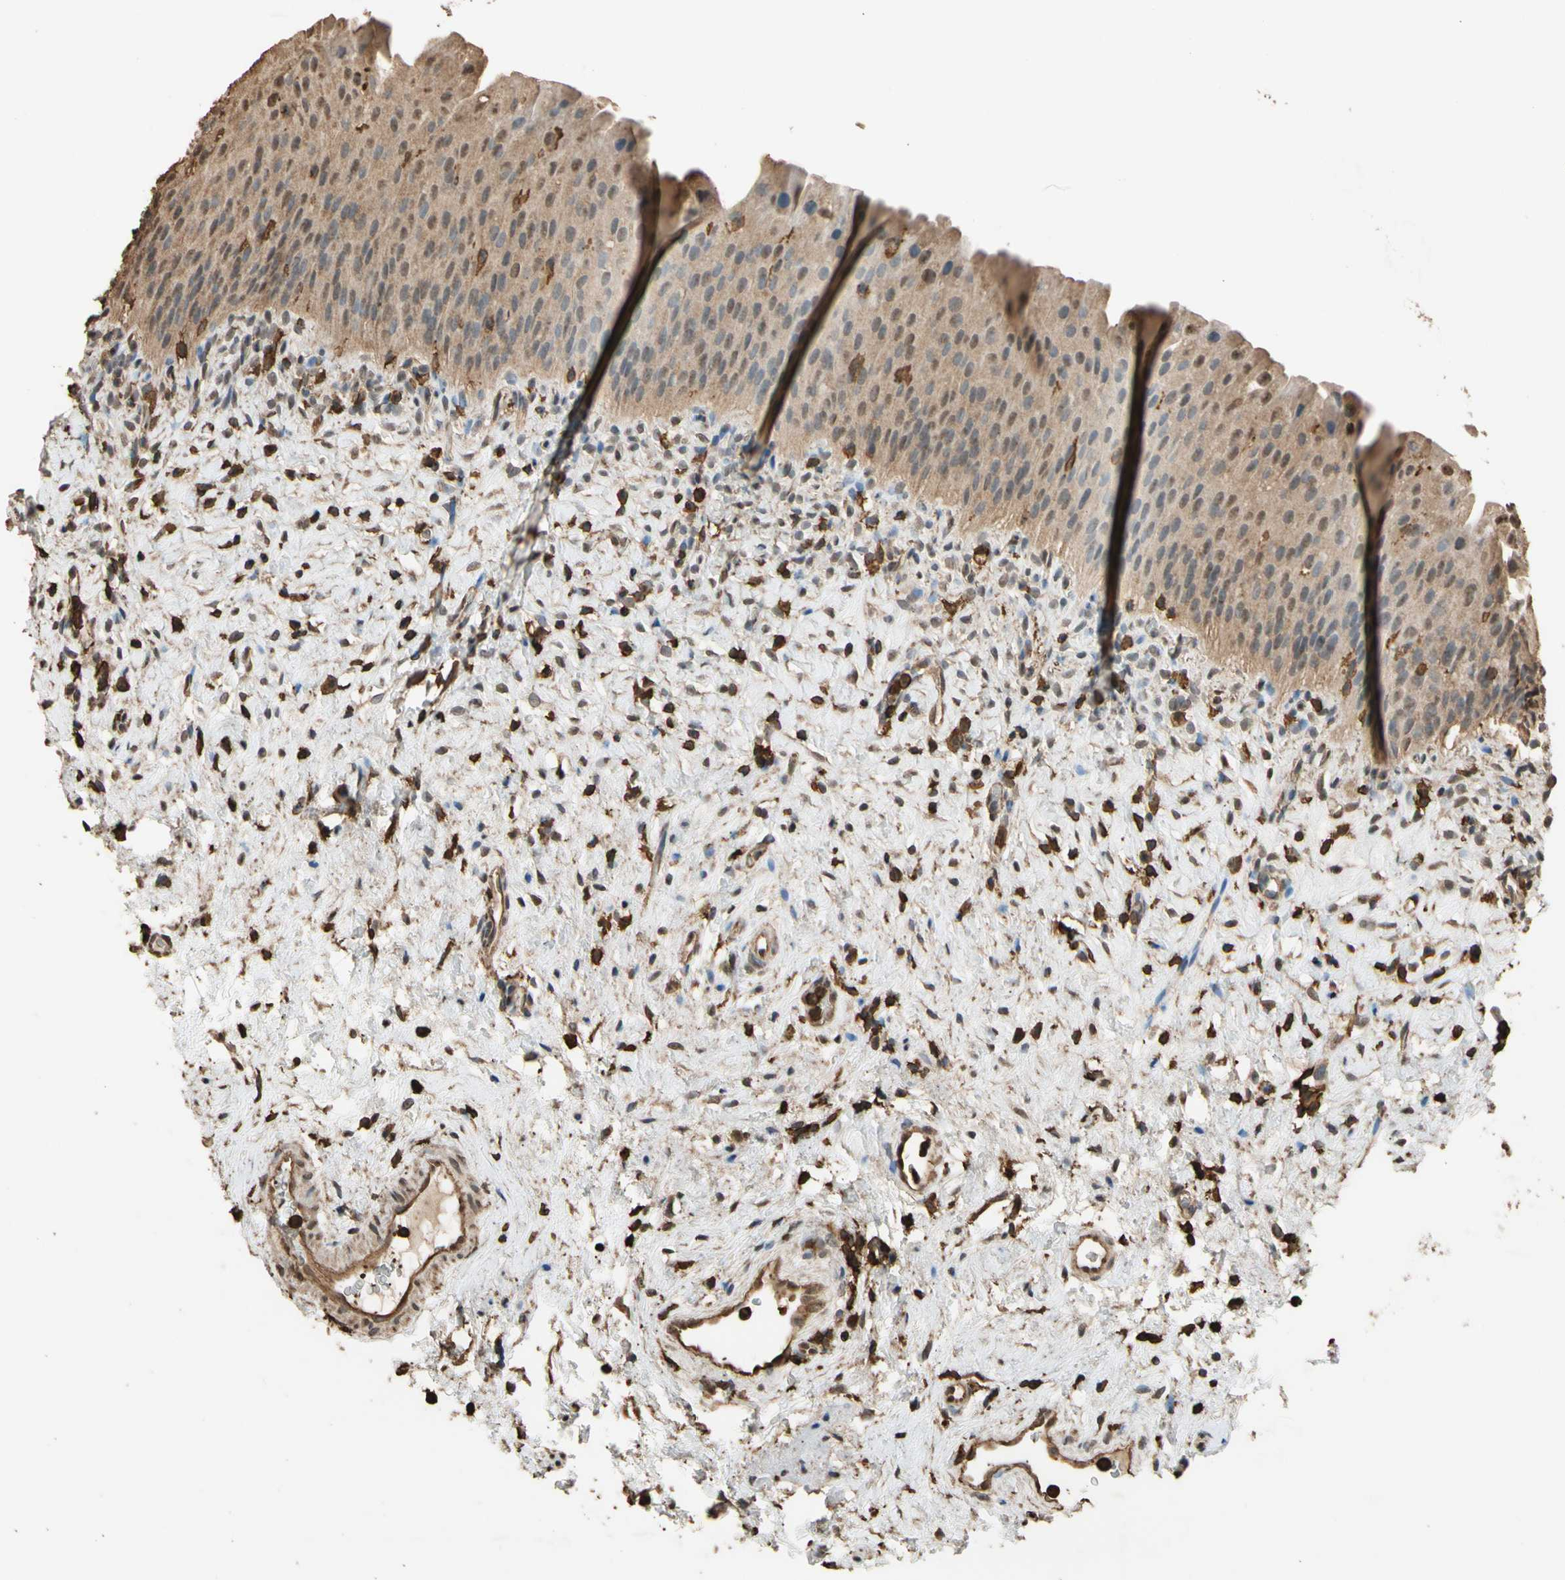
{"staining": {"intensity": "moderate", "quantity": ">75%", "location": "cytoplasmic/membranous,nuclear"}, "tissue": "urinary bladder", "cell_type": "Urothelial cells", "image_type": "normal", "snomed": [{"axis": "morphology", "description": "Normal tissue, NOS"}, {"axis": "morphology", "description": "Urothelial carcinoma, High grade"}, {"axis": "topography", "description": "Urinary bladder"}], "caption": "Immunohistochemical staining of normal human urinary bladder exhibits medium levels of moderate cytoplasmic/membranous,nuclear positivity in about >75% of urothelial cells.", "gene": "TNFSF13B", "patient": {"sex": "male", "age": 46}}